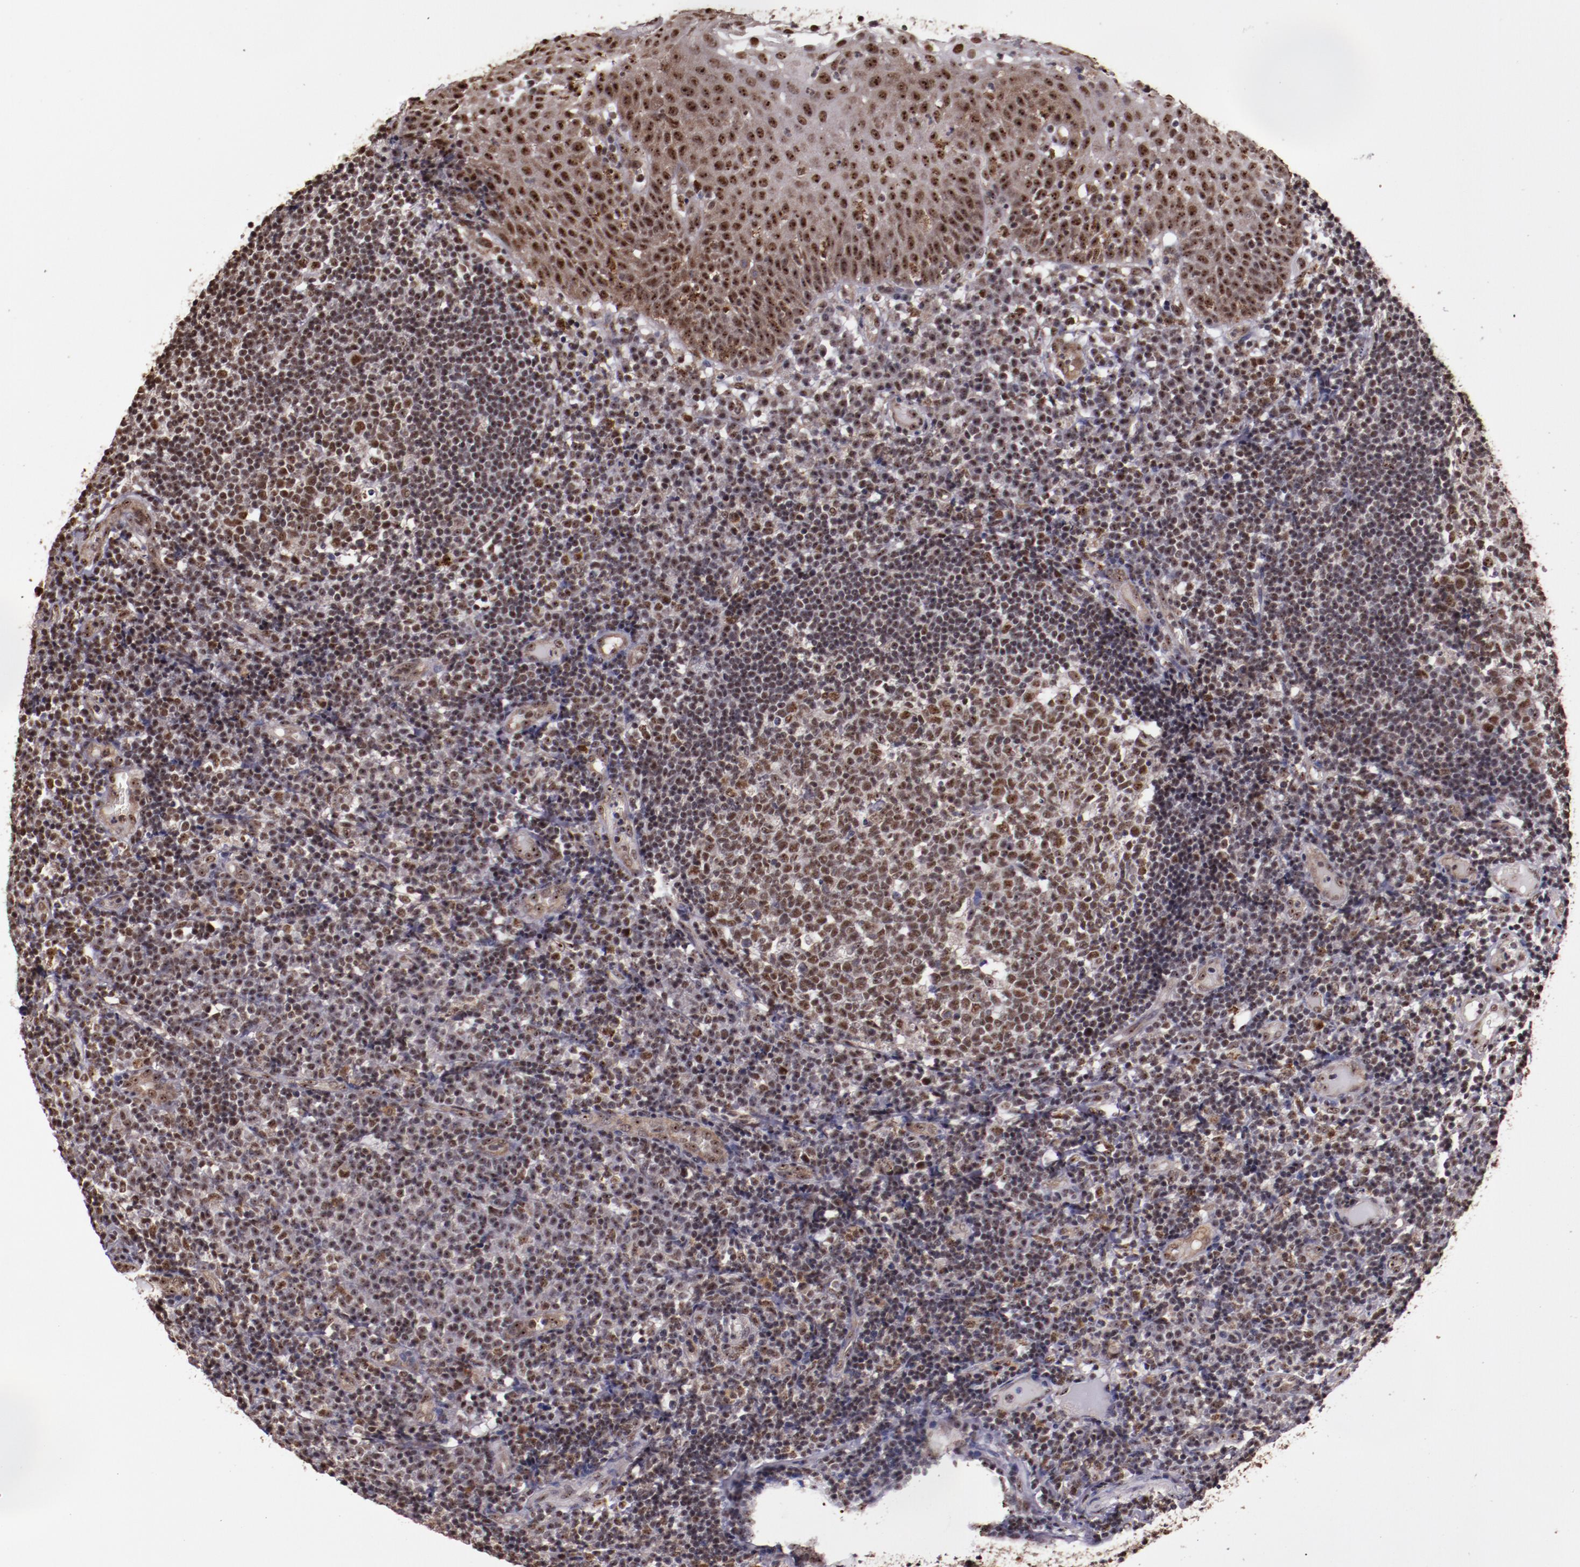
{"staining": {"intensity": "moderate", "quantity": ">75%", "location": "cytoplasmic/membranous,nuclear"}, "tissue": "tonsil", "cell_type": "Germinal center cells", "image_type": "normal", "snomed": [{"axis": "morphology", "description": "Normal tissue, NOS"}, {"axis": "topography", "description": "Tonsil"}], "caption": "Immunohistochemistry micrograph of normal tonsil: tonsil stained using immunohistochemistry displays medium levels of moderate protein expression localized specifically in the cytoplasmic/membranous,nuclear of germinal center cells, appearing as a cytoplasmic/membranous,nuclear brown color.", "gene": "CECR2", "patient": {"sex": "female", "age": 40}}